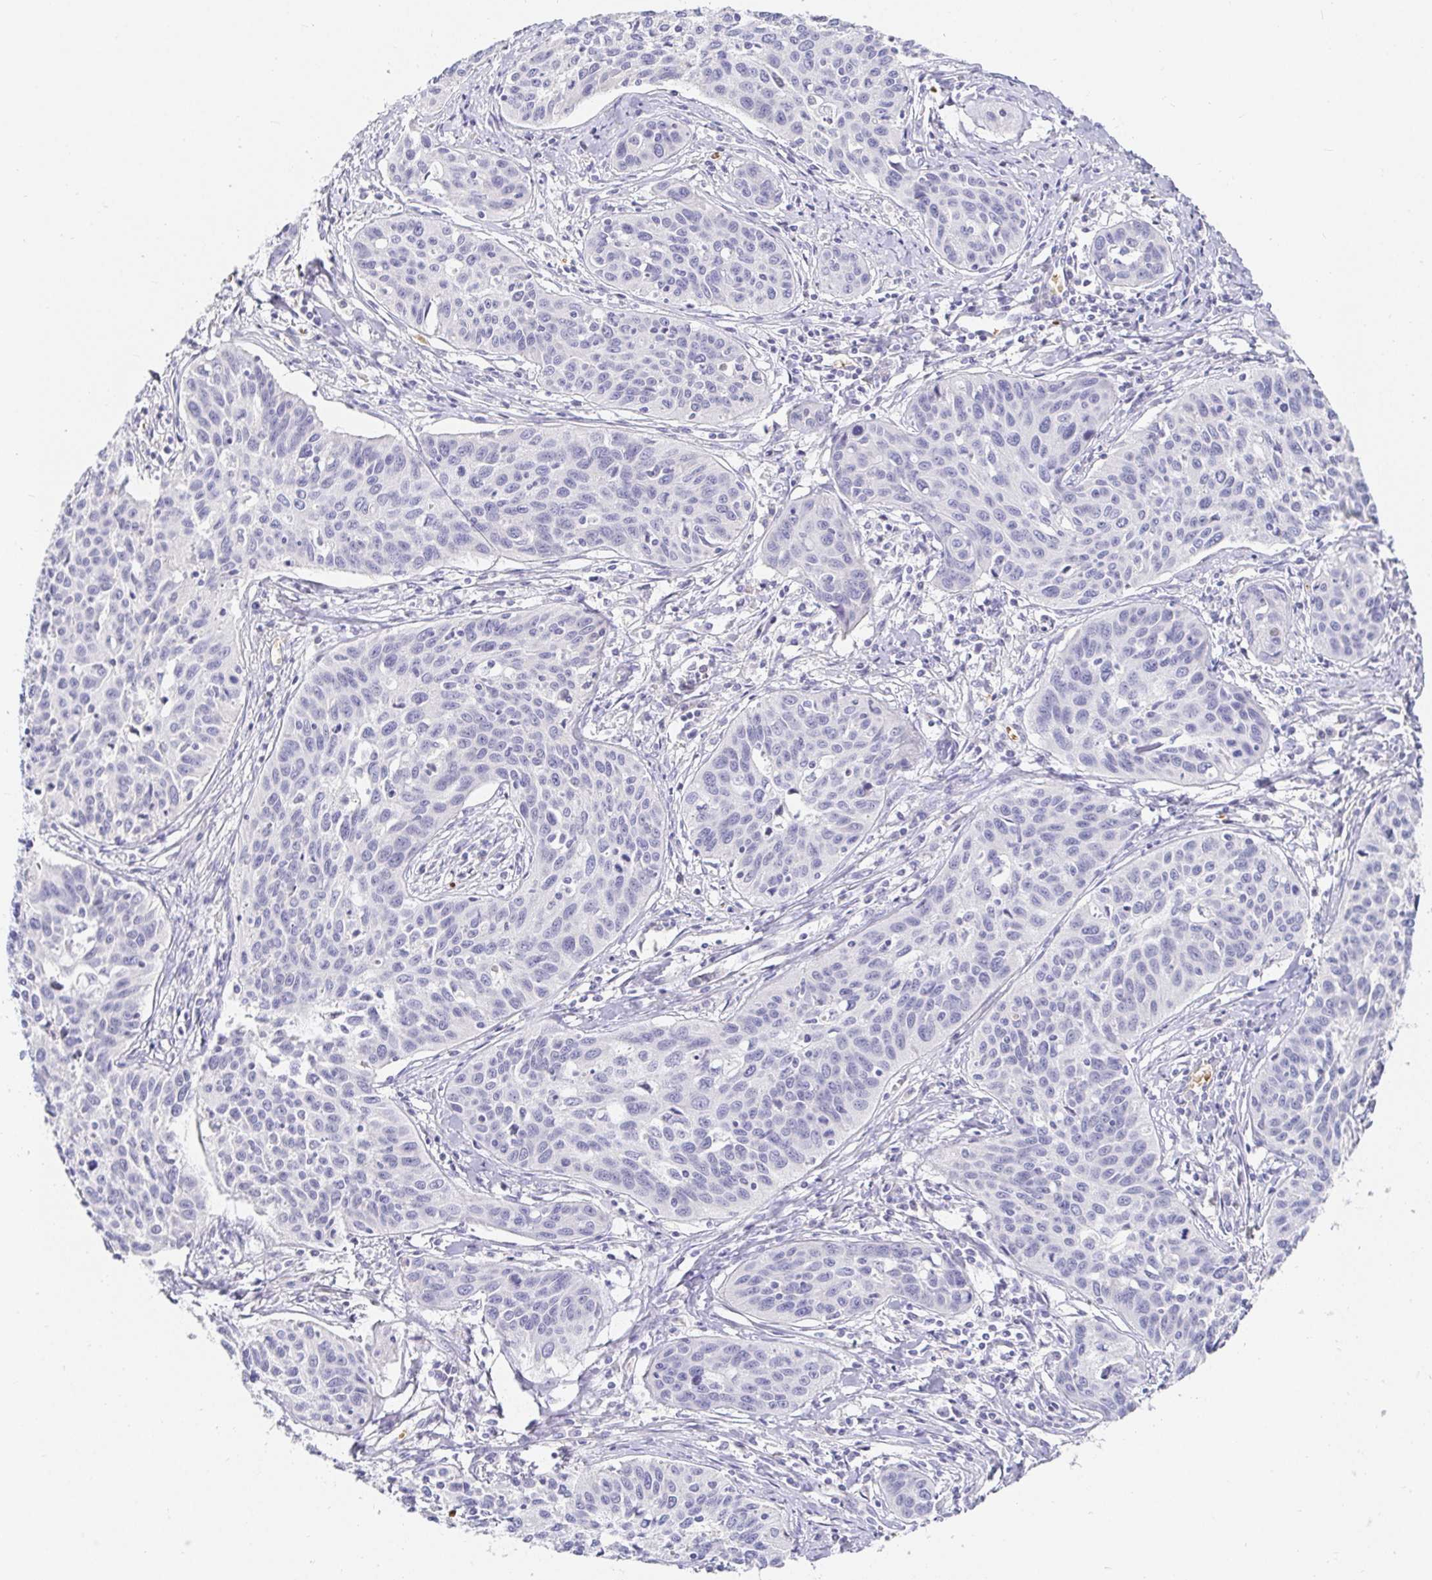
{"staining": {"intensity": "negative", "quantity": "none", "location": "none"}, "tissue": "cervical cancer", "cell_type": "Tumor cells", "image_type": "cancer", "snomed": [{"axis": "morphology", "description": "Squamous cell carcinoma, NOS"}, {"axis": "topography", "description": "Cervix"}], "caption": "IHC of human squamous cell carcinoma (cervical) demonstrates no positivity in tumor cells.", "gene": "FGF21", "patient": {"sex": "female", "age": 31}}